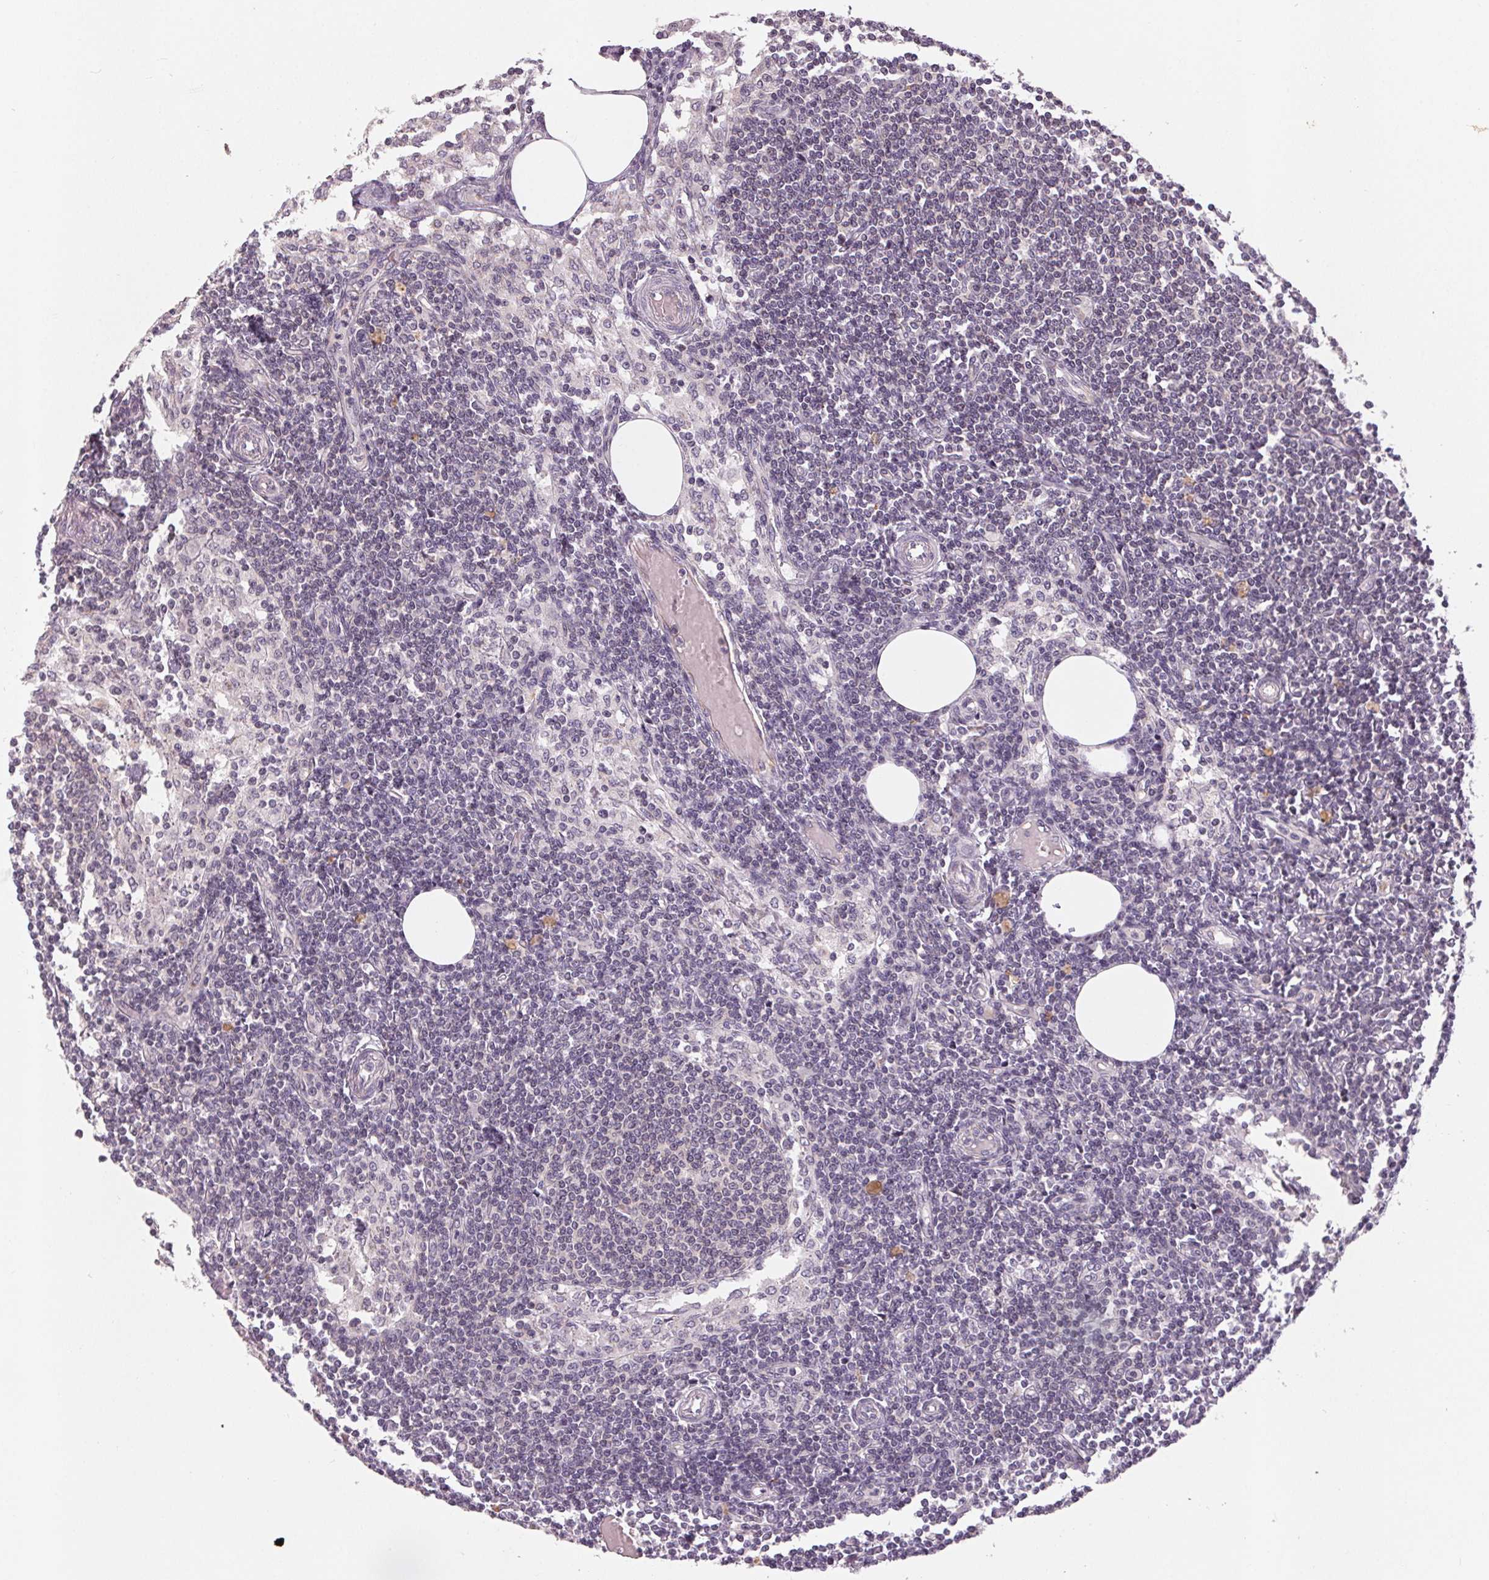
{"staining": {"intensity": "negative", "quantity": "none", "location": "none"}, "tissue": "lymph node", "cell_type": "Germinal center cells", "image_type": "normal", "snomed": [{"axis": "morphology", "description": "Normal tissue, NOS"}, {"axis": "topography", "description": "Lymph node"}], "caption": "DAB (3,3'-diaminobenzidine) immunohistochemical staining of normal human lymph node reveals no significant expression in germinal center cells.", "gene": "NCOA4", "patient": {"sex": "female", "age": 69}}